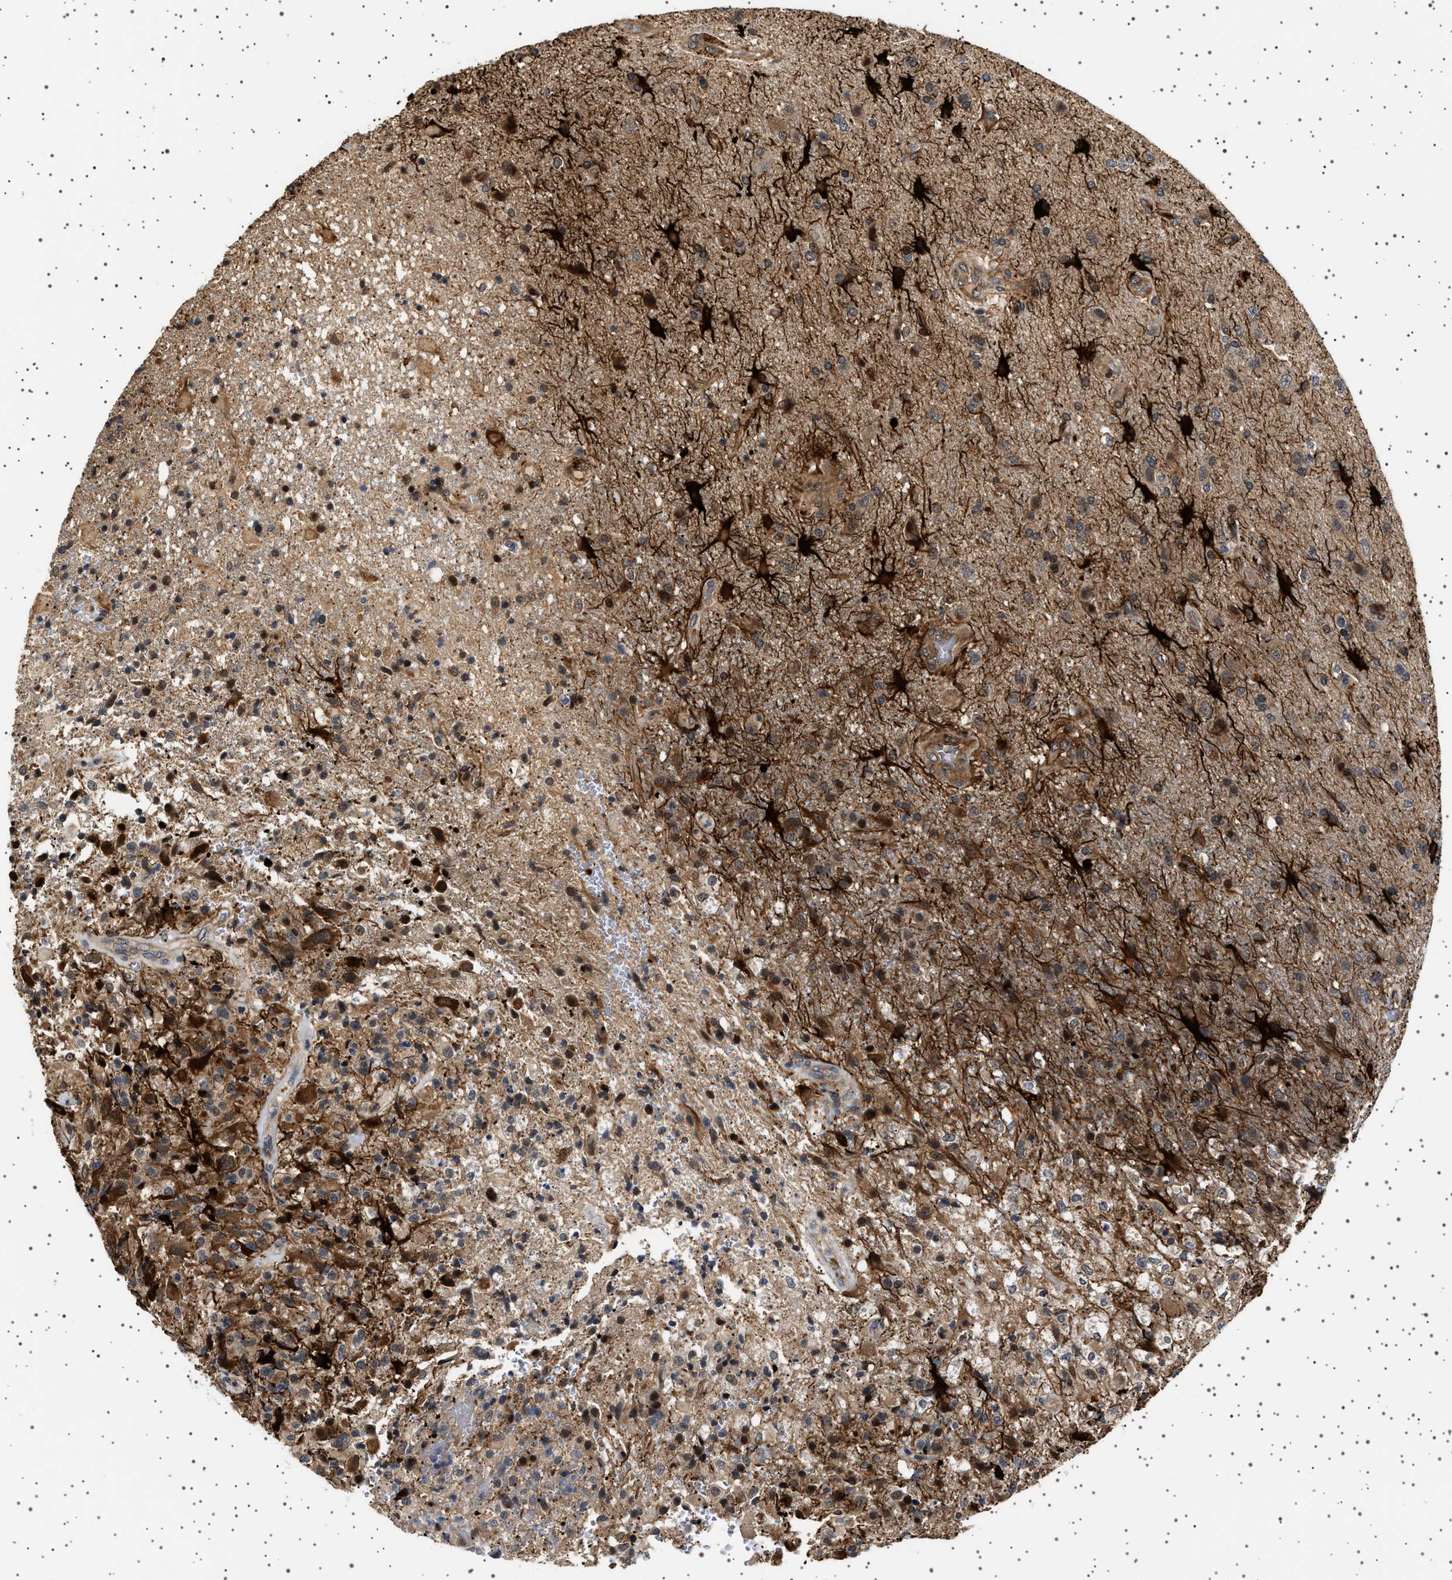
{"staining": {"intensity": "moderate", "quantity": "<25%", "location": "cytoplasmic/membranous,nuclear"}, "tissue": "glioma", "cell_type": "Tumor cells", "image_type": "cancer", "snomed": [{"axis": "morphology", "description": "Glioma, malignant, High grade"}, {"axis": "topography", "description": "Brain"}], "caption": "Glioma stained with a protein marker shows moderate staining in tumor cells.", "gene": "BAG3", "patient": {"sex": "male", "age": 72}}